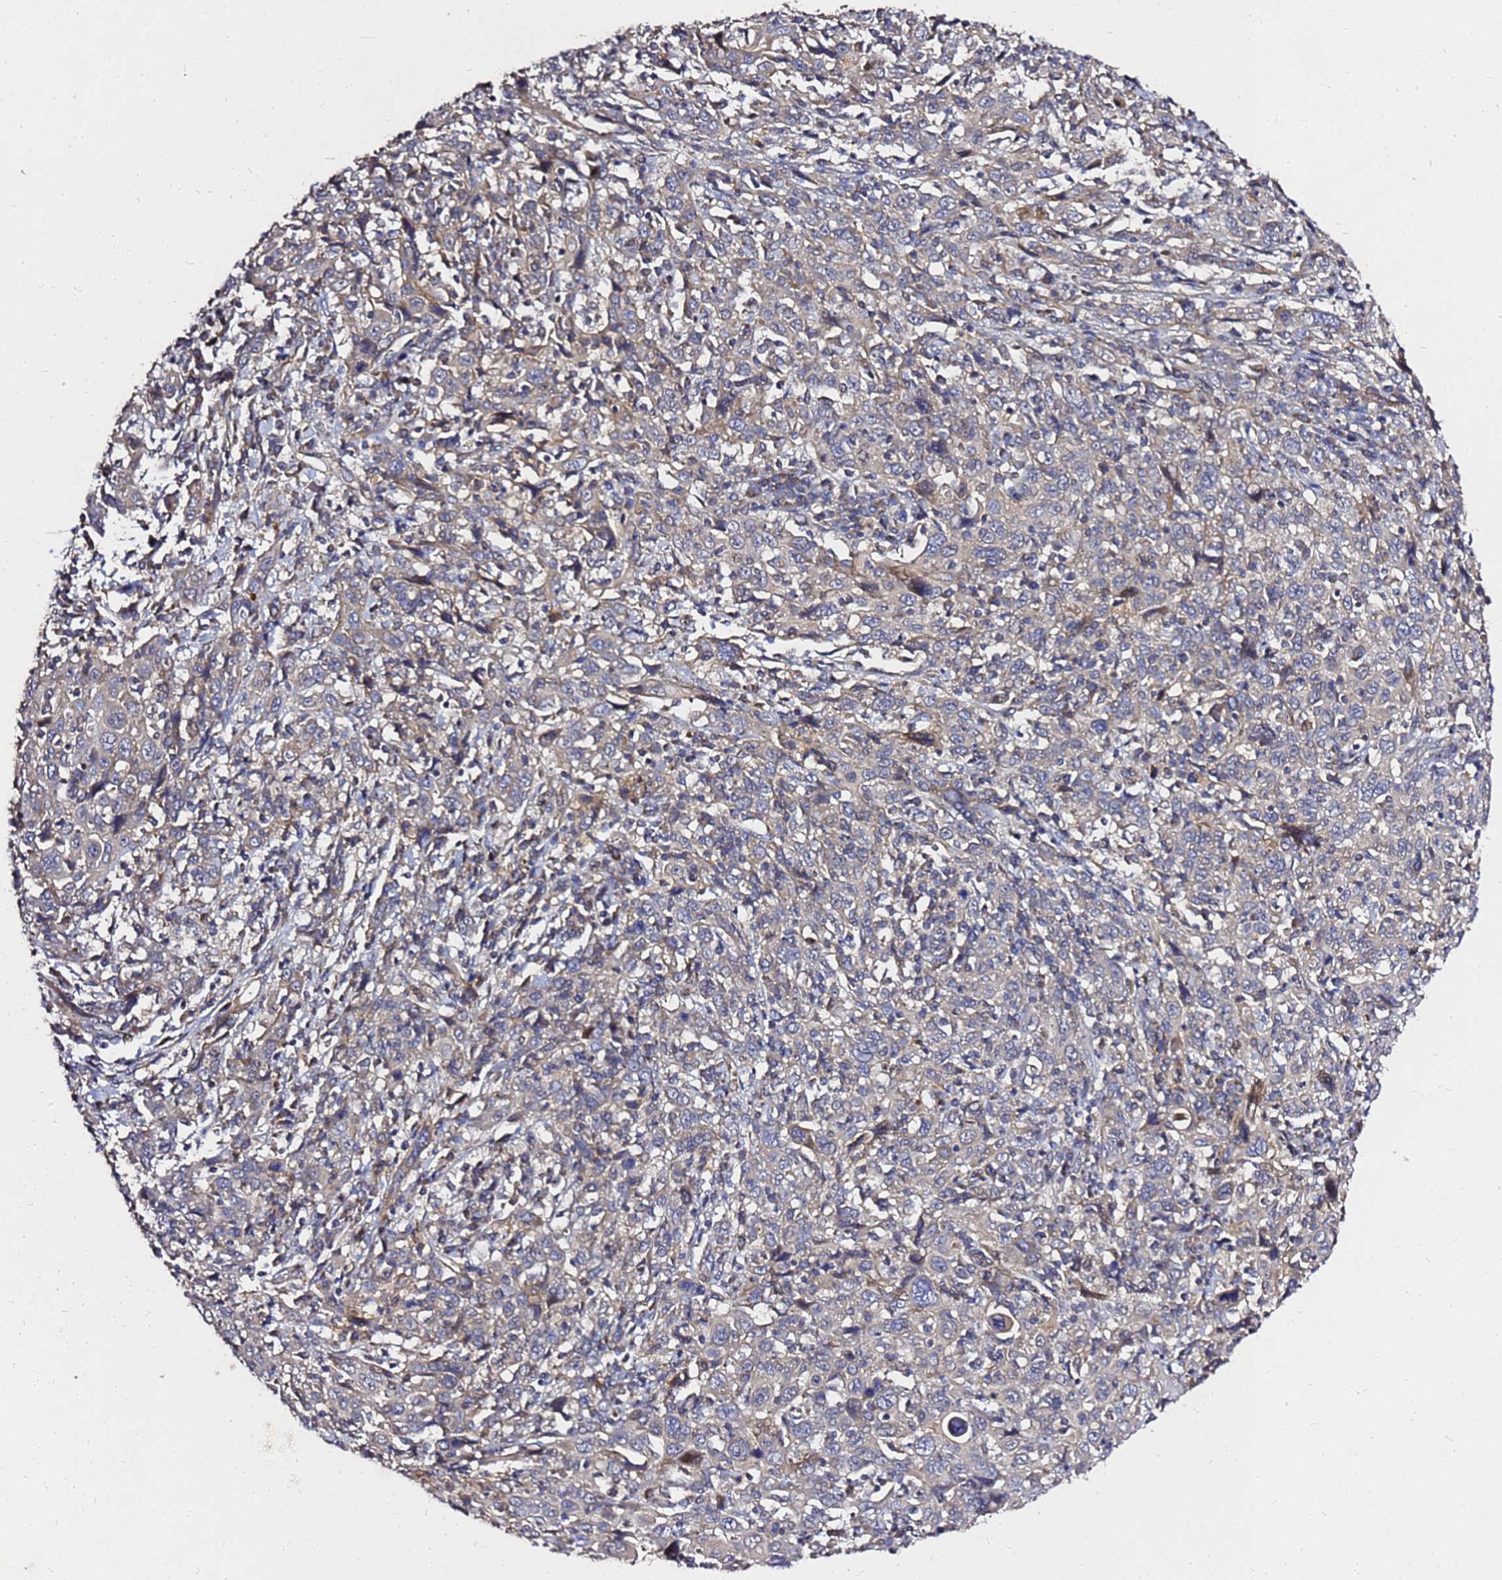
{"staining": {"intensity": "negative", "quantity": "none", "location": "none"}, "tissue": "cervical cancer", "cell_type": "Tumor cells", "image_type": "cancer", "snomed": [{"axis": "morphology", "description": "Squamous cell carcinoma, NOS"}, {"axis": "topography", "description": "Cervix"}], "caption": "IHC image of neoplastic tissue: squamous cell carcinoma (cervical) stained with DAB exhibits no significant protein expression in tumor cells.", "gene": "RSPRY1", "patient": {"sex": "female", "age": 46}}